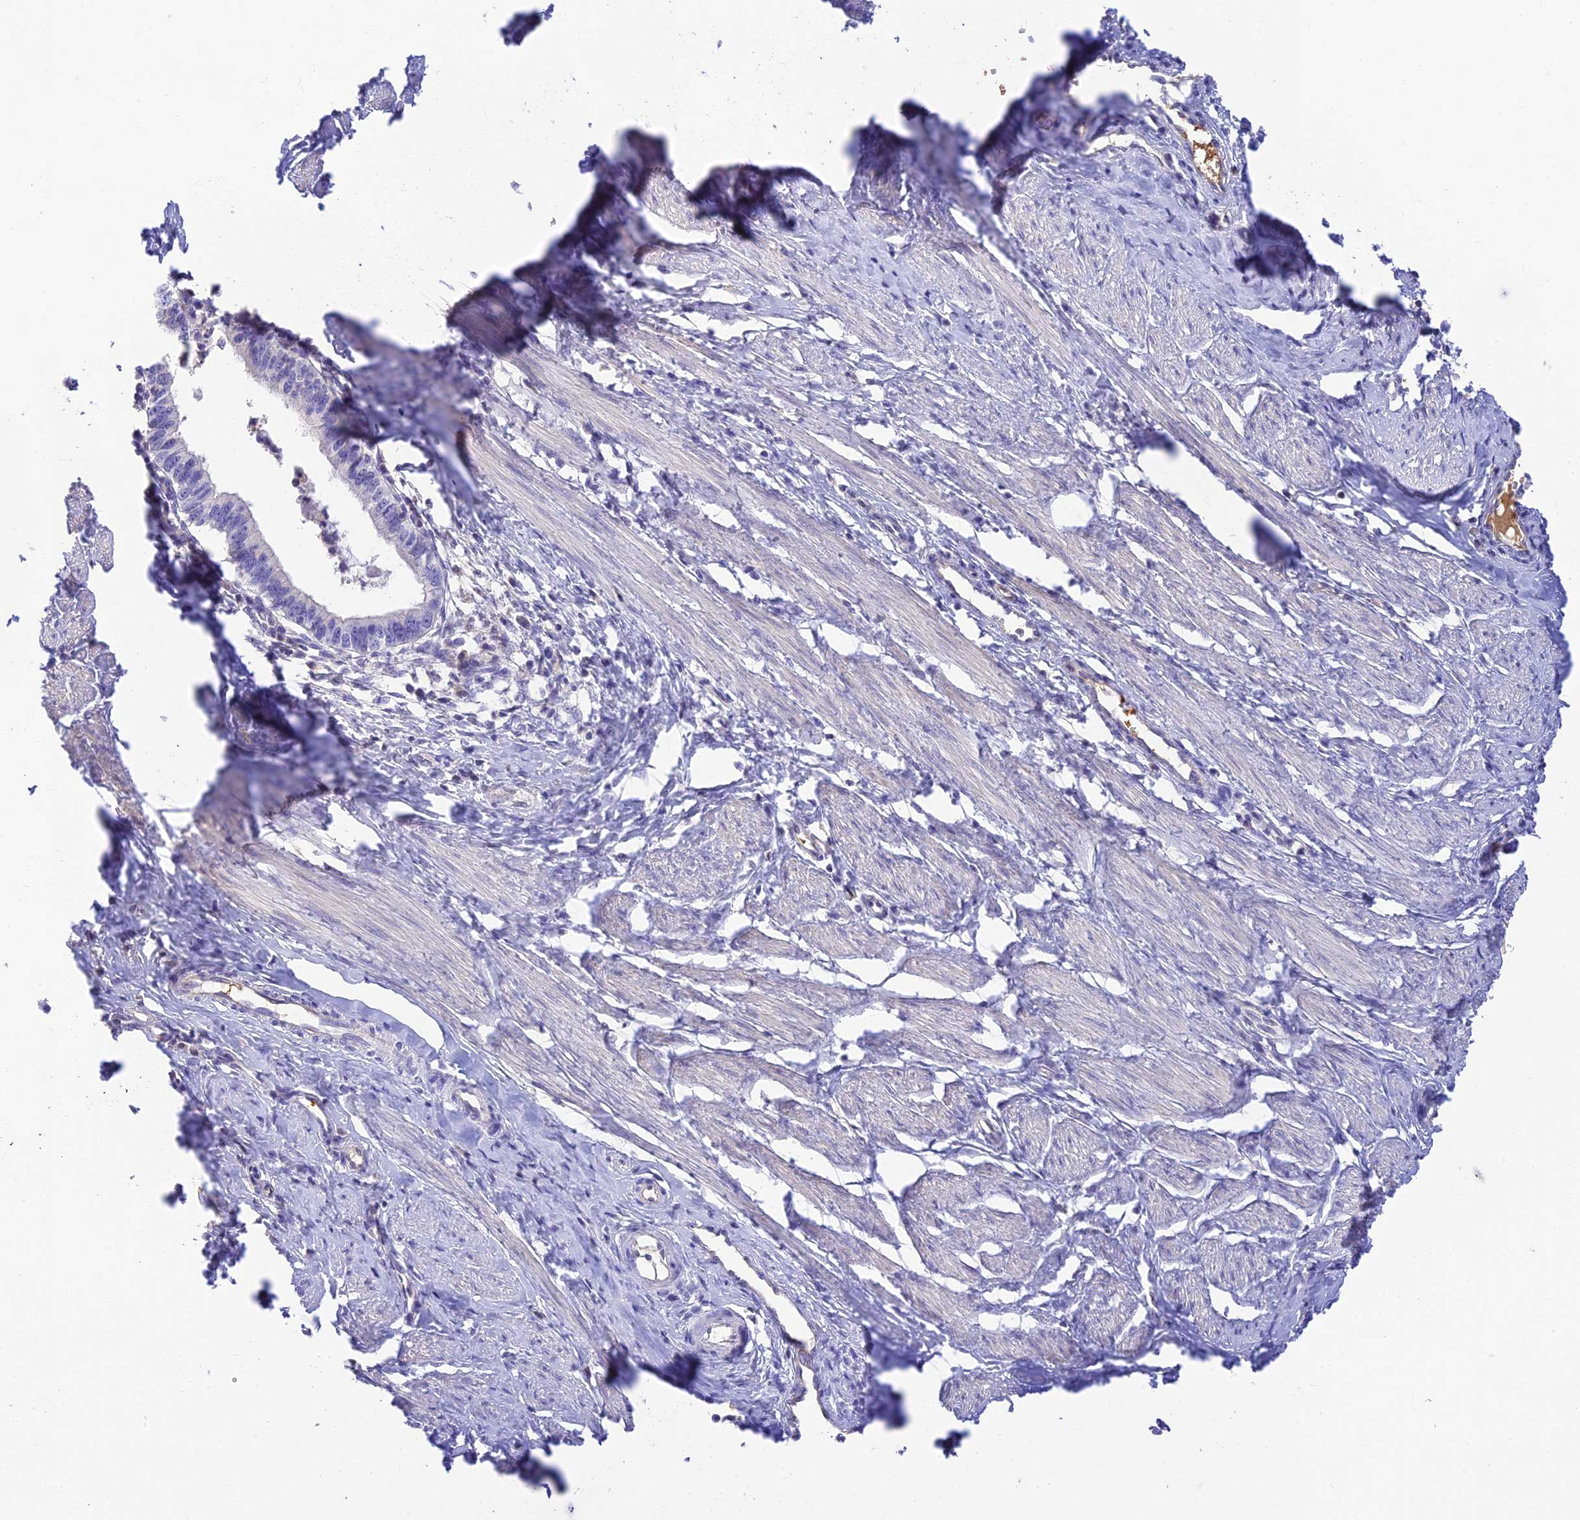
{"staining": {"intensity": "negative", "quantity": "none", "location": "none"}, "tissue": "cervical cancer", "cell_type": "Tumor cells", "image_type": "cancer", "snomed": [{"axis": "morphology", "description": "Adenocarcinoma, NOS"}, {"axis": "topography", "description": "Cervix"}], "caption": "Immunohistochemical staining of human adenocarcinoma (cervical) shows no significant staining in tumor cells.", "gene": "HDHD2", "patient": {"sex": "female", "age": 36}}